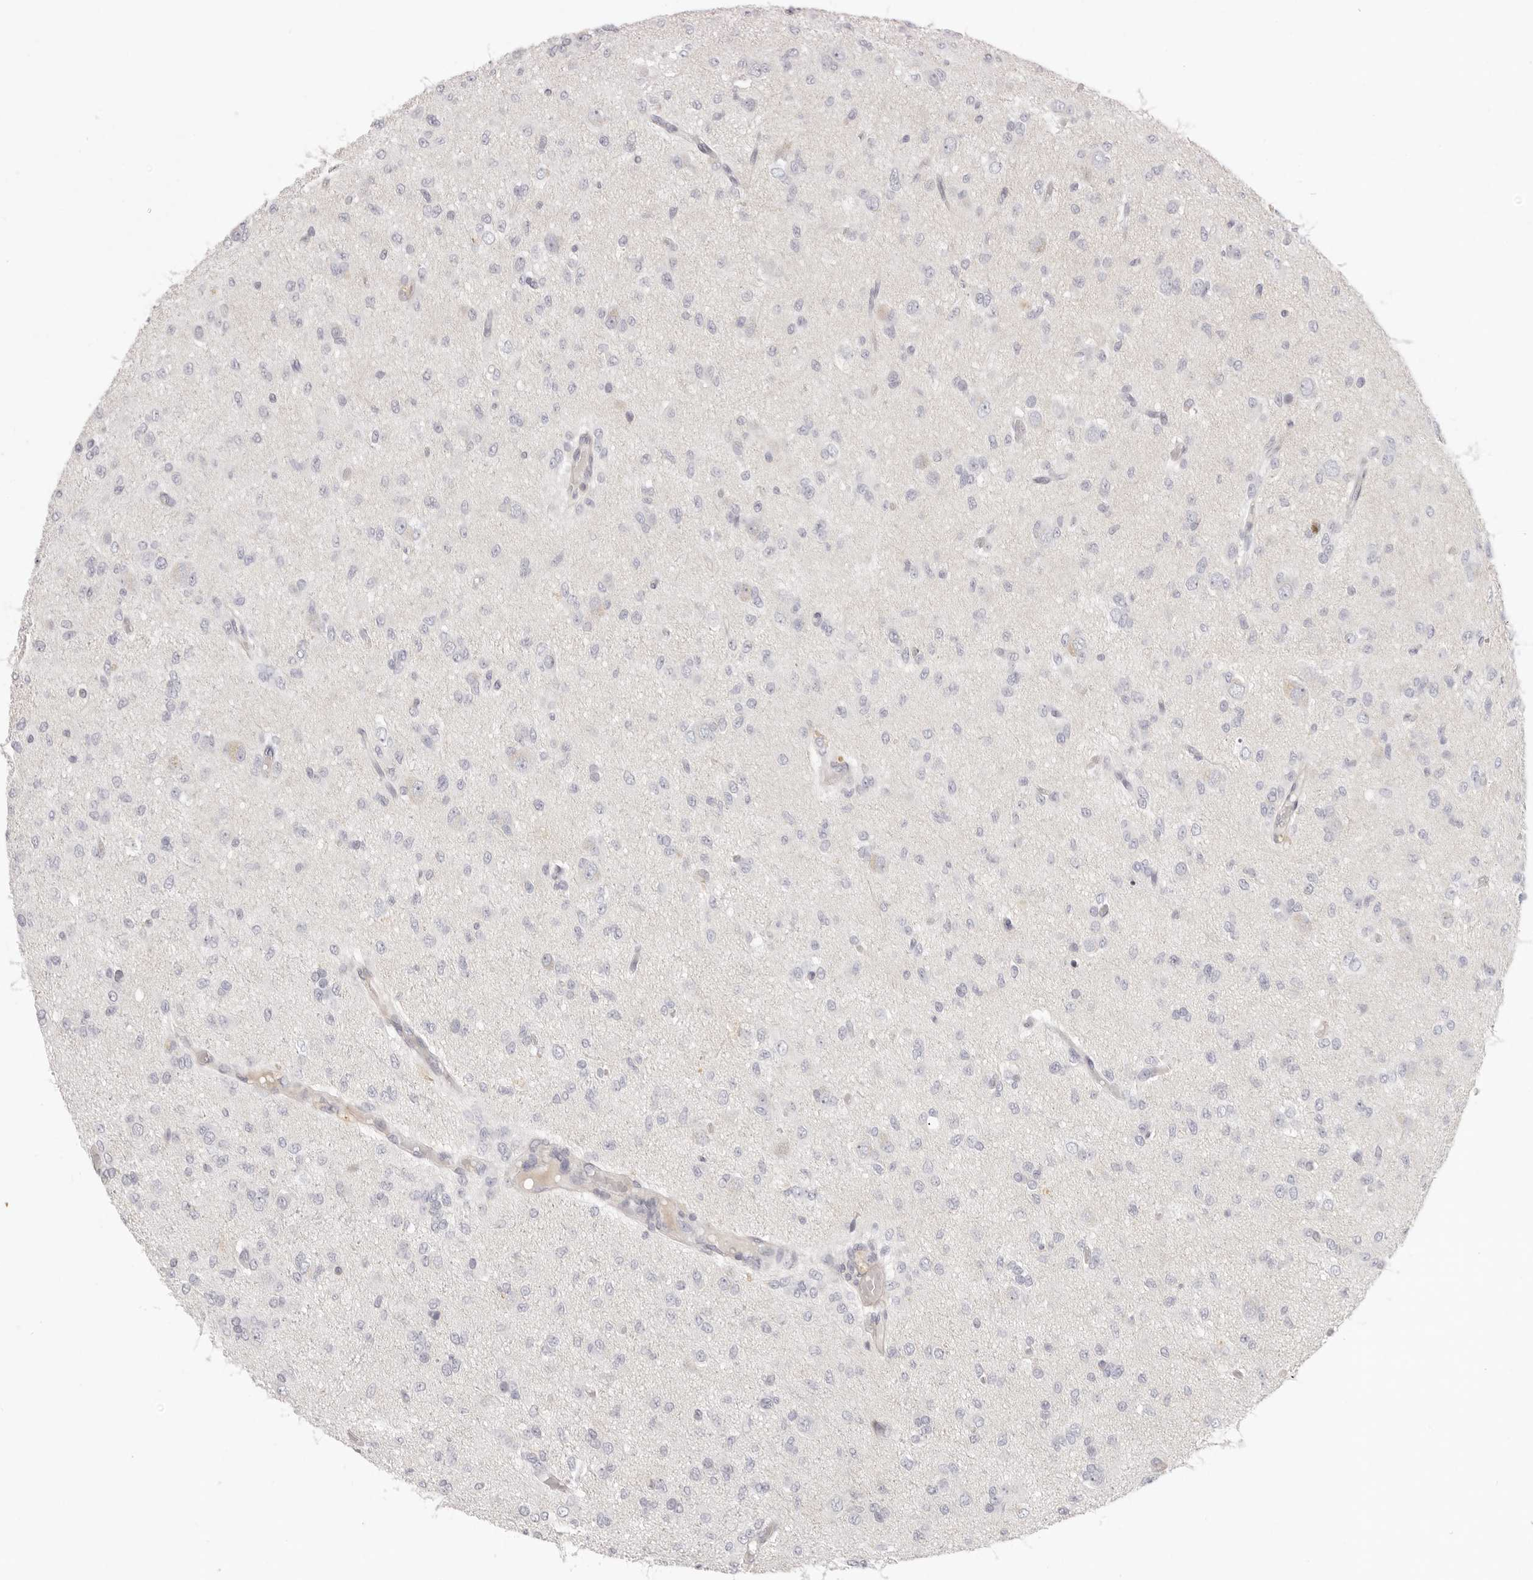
{"staining": {"intensity": "negative", "quantity": "none", "location": "none"}, "tissue": "glioma", "cell_type": "Tumor cells", "image_type": "cancer", "snomed": [{"axis": "morphology", "description": "Glioma, malignant, High grade"}, {"axis": "topography", "description": "Brain"}], "caption": "Immunohistochemistry histopathology image of glioma stained for a protein (brown), which displays no expression in tumor cells.", "gene": "RXFP1", "patient": {"sex": "female", "age": 59}}